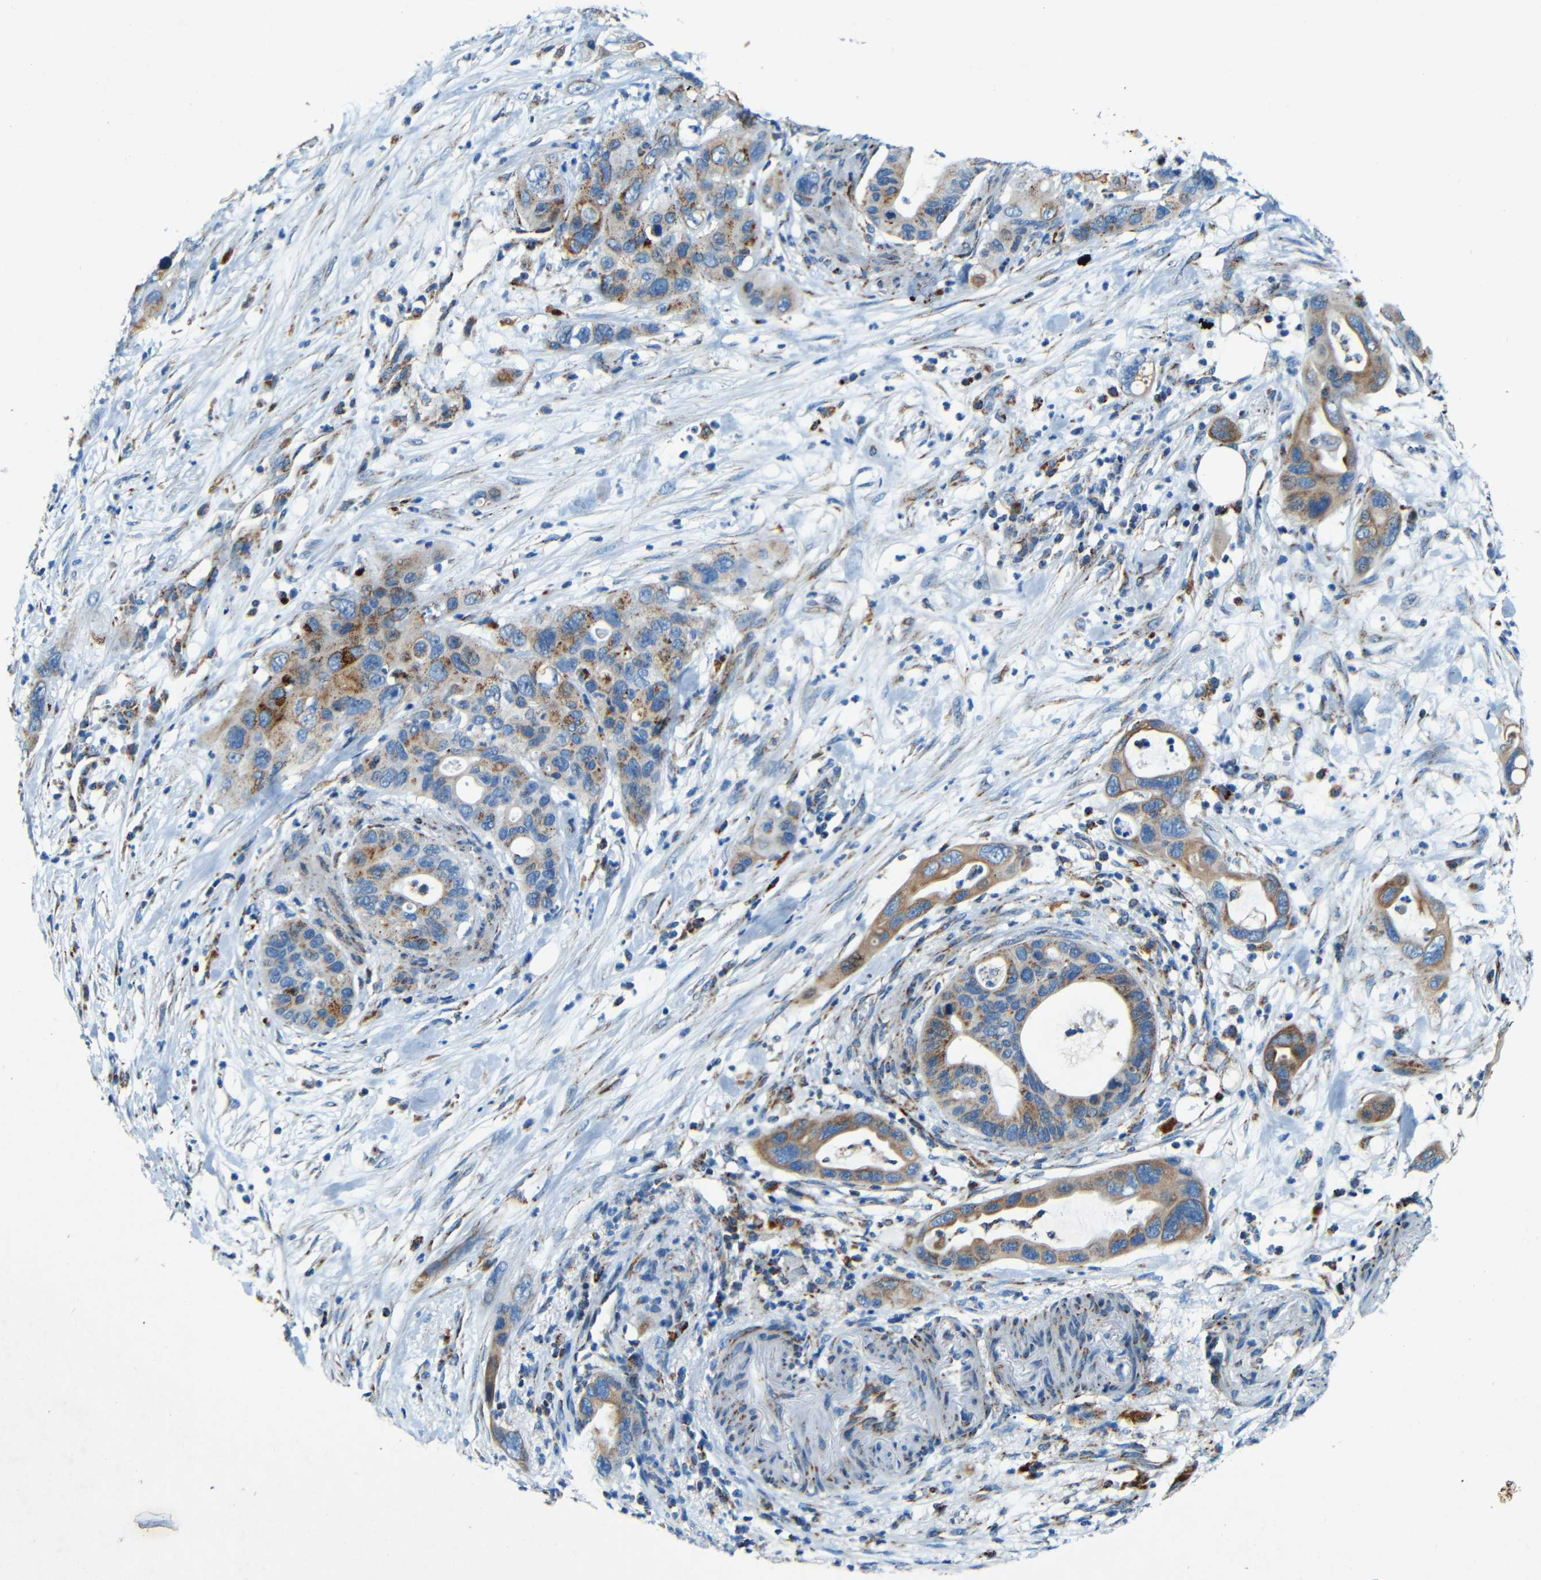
{"staining": {"intensity": "moderate", "quantity": ">75%", "location": "cytoplasmic/membranous"}, "tissue": "pancreatic cancer", "cell_type": "Tumor cells", "image_type": "cancer", "snomed": [{"axis": "morphology", "description": "Adenocarcinoma, NOS"}, {"axis": "topography", "description": "Pancreas"}], "caption": "This histopathology image demonstrates IHC staining of adenocarcinoma (pancreatic), with medium moderate cytoplasmic/membranous expression in about >75% of tumor cells.", "gene": "WSCD2", "patient": {"sex": "female", "age": 71}}